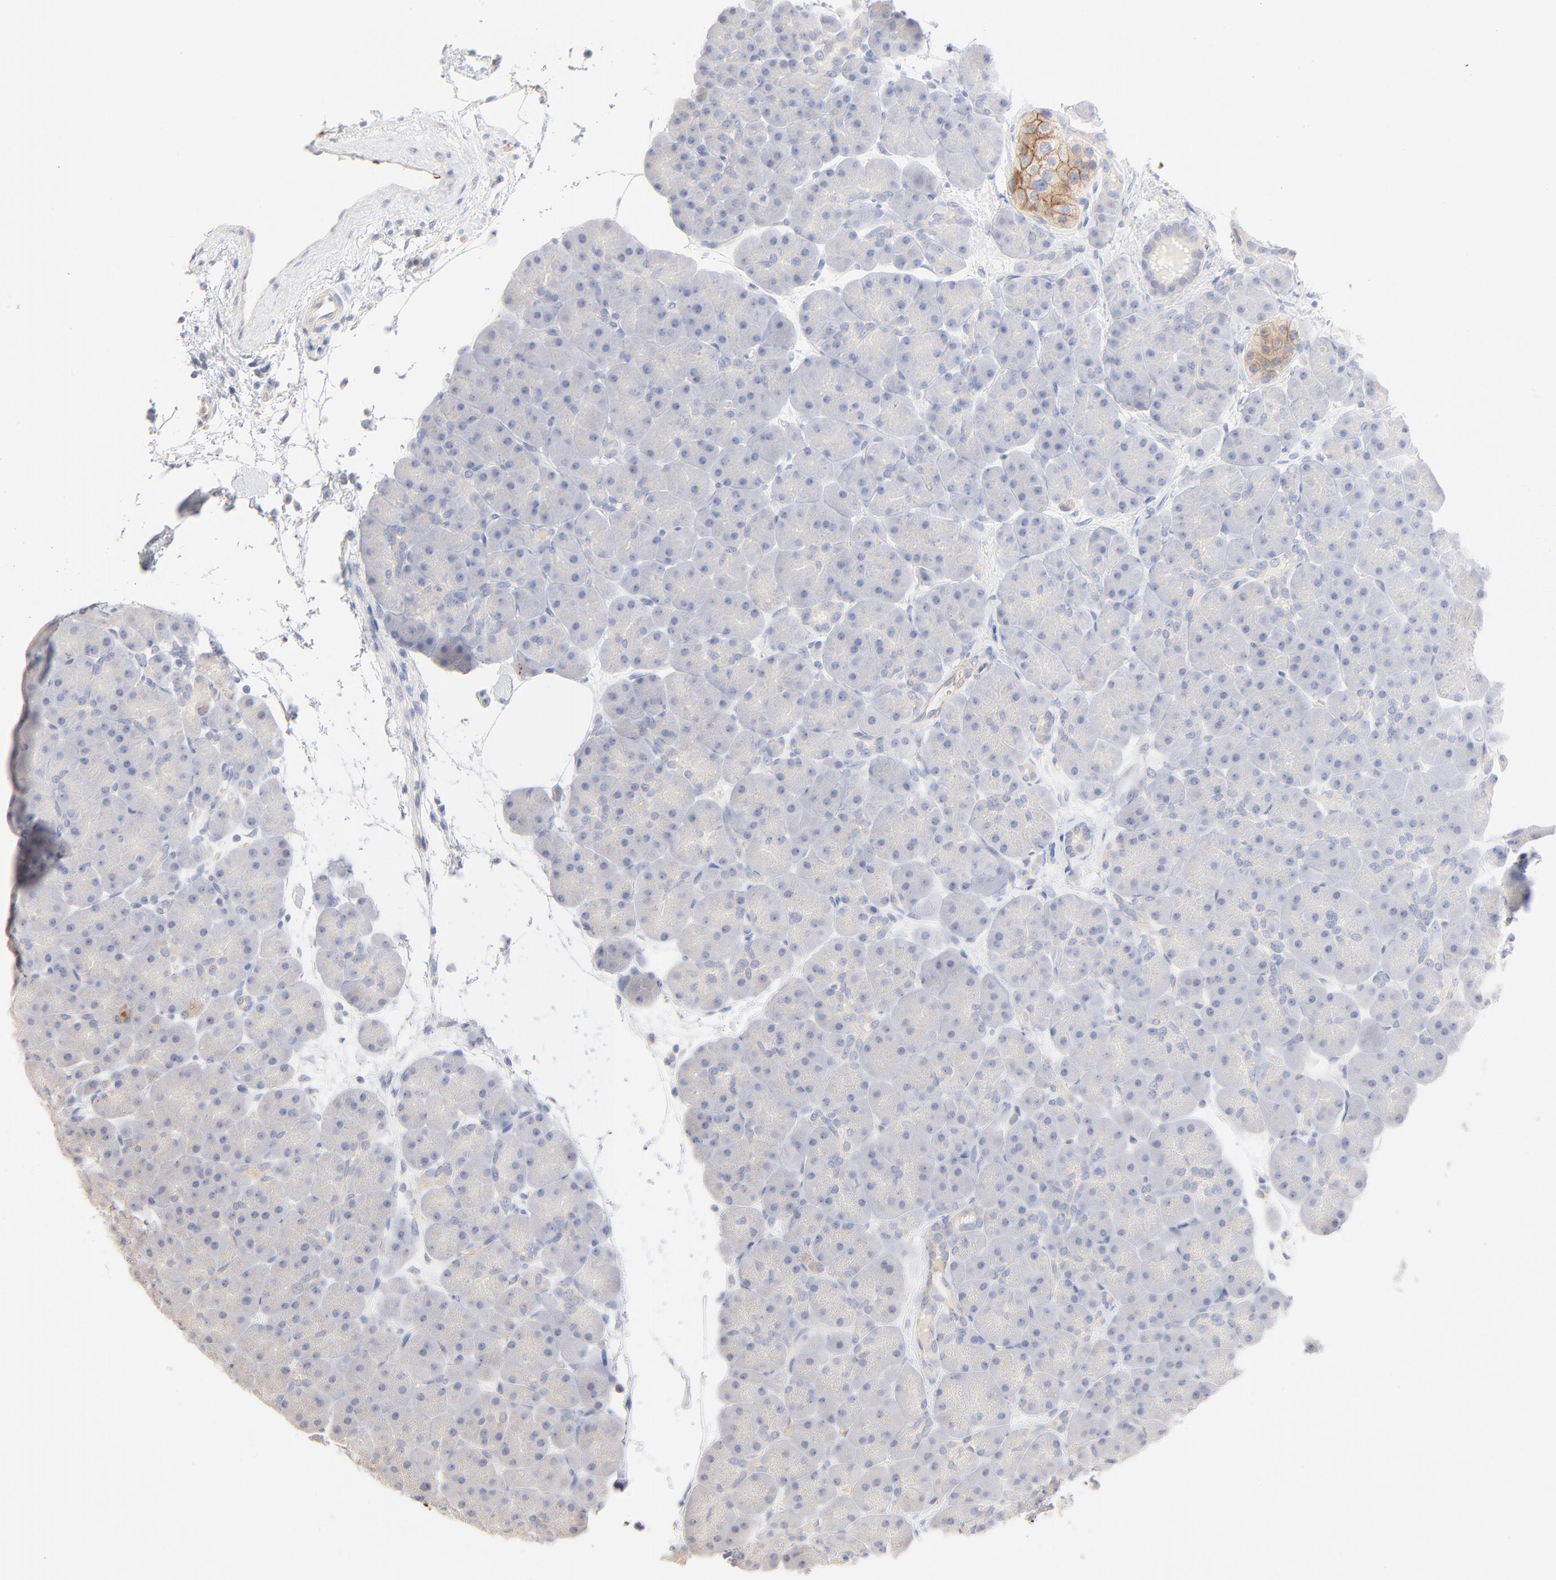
{"staining": {"intensity": "negative", "quantity": "none", "location": "none"}, "tissue": "pancreas", "cell_type": "Exocrine glandular cells", "image_type": "normal", "snomed": [{"axis": "morphology", "description": "Normal tissue, NOS"}, {"axis": "topography", "description": "Pancreas"}], "caption": "Pancreas was stained to show a protein in brown. There is no significant staining in exocrine glandular cells. The staining was performed using DAB (3,3'-diaminobenzidine) to visualize the protein expression in brown, while the nuclei were stained in blue with hematoxylin (Magnification: 20x).", "gene": "SPTB", "patient": {"sex": "male", "age": 66}}